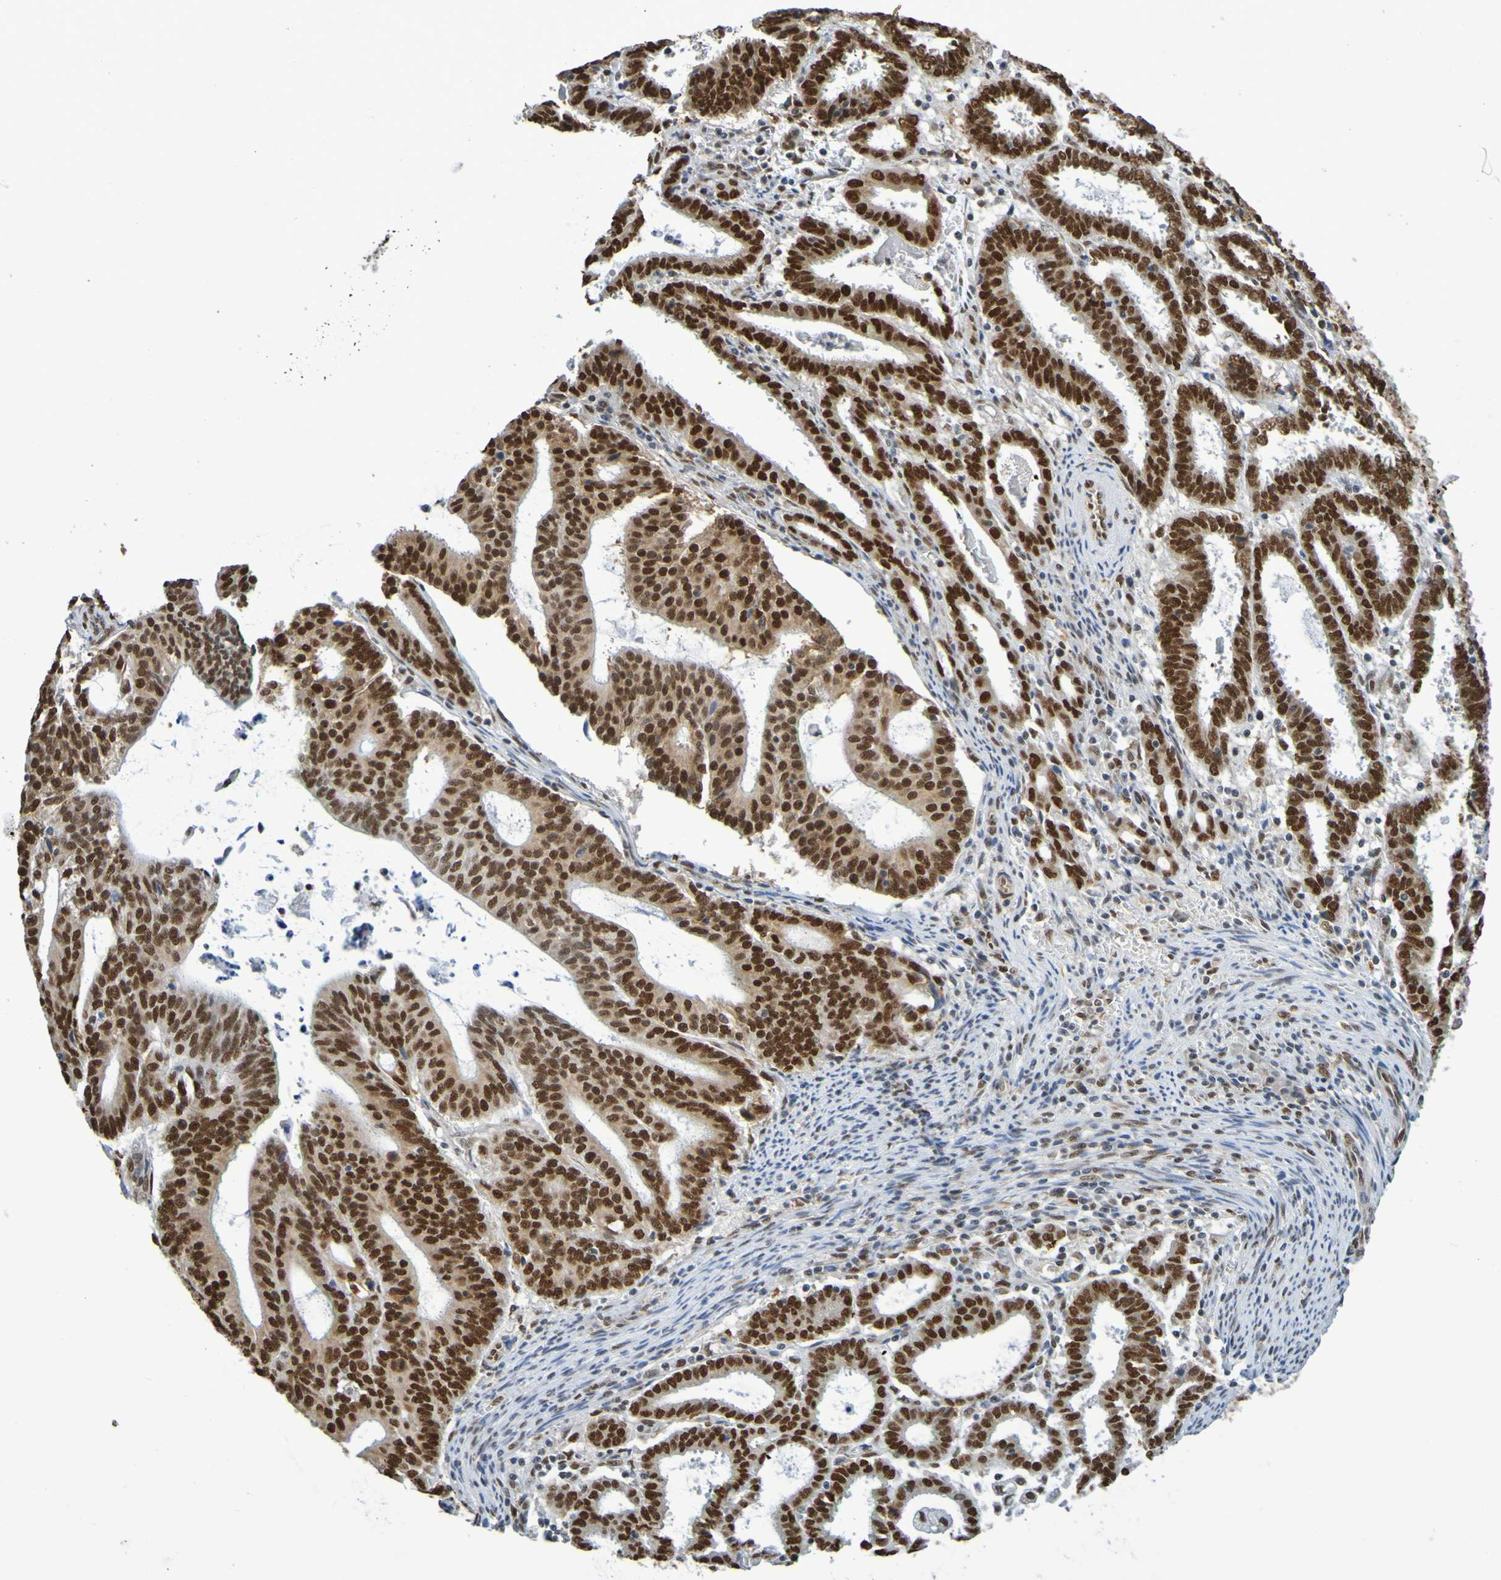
{"staining": {"intensity": "strong", "quantity": ">75%", "location": "nuclear"}, "tissue": "endometrial cancer", "cell_type": "Tumor cells", "image_type": "cancer", "snomed": [{"axis": "morphology", "description": "Adenocarcinoma, NOS"}, {"axis": "topography", "description": "Uterus"}], "caption": "An IHC photomicrograph of tumor tissue is shown. Protein staining in brown highlights strong nuclear positivity in endometrial adenocarcinoma within tumor cells.", "gene": "HDAC2", "patient": {"sex": "female", "age": 83}}